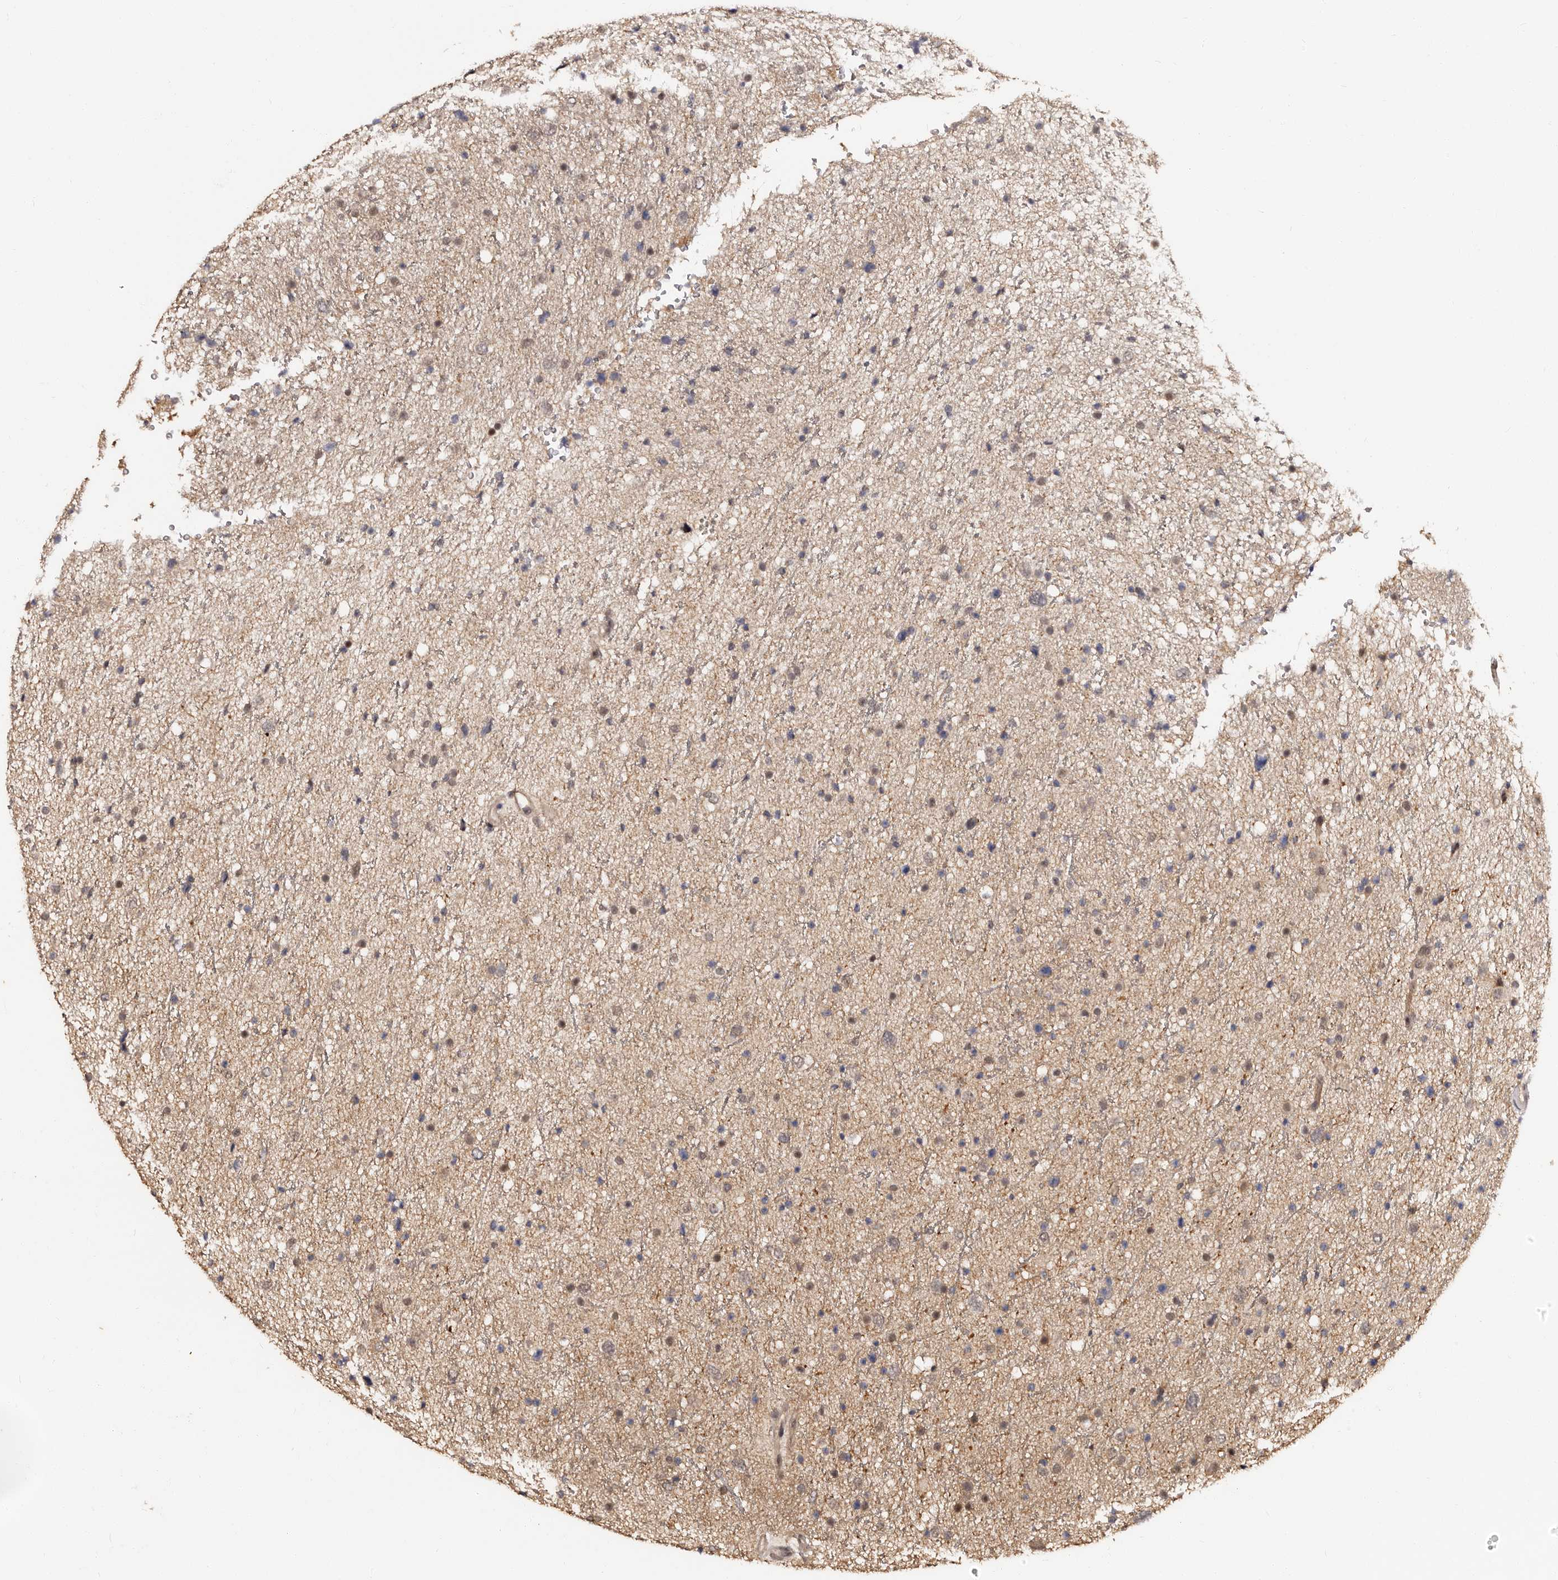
{"staining": {"intensity": "weak", "quantity": "<25%", "location": "cytoplasmic/membranous,nuclear"}, "tissue": "glioma", "cell_type": "Tumor cells", "image_type": "cancer", "snomed": [{"axis": "morphology", "description": "Glioma, malignant, Low grade"}, {"axis": "topography", "description": "Brain"}], "caption": "Tumor cells are negative for brown protein staining in glioma. The staining was performed using DAB to visualize the protein expression in brown, while the nuclei were stained in blue with hematoxylin (Magnification: 20x).", "gene": "TBC1D22B", "patient": {"sex": "female", "age": 37}}